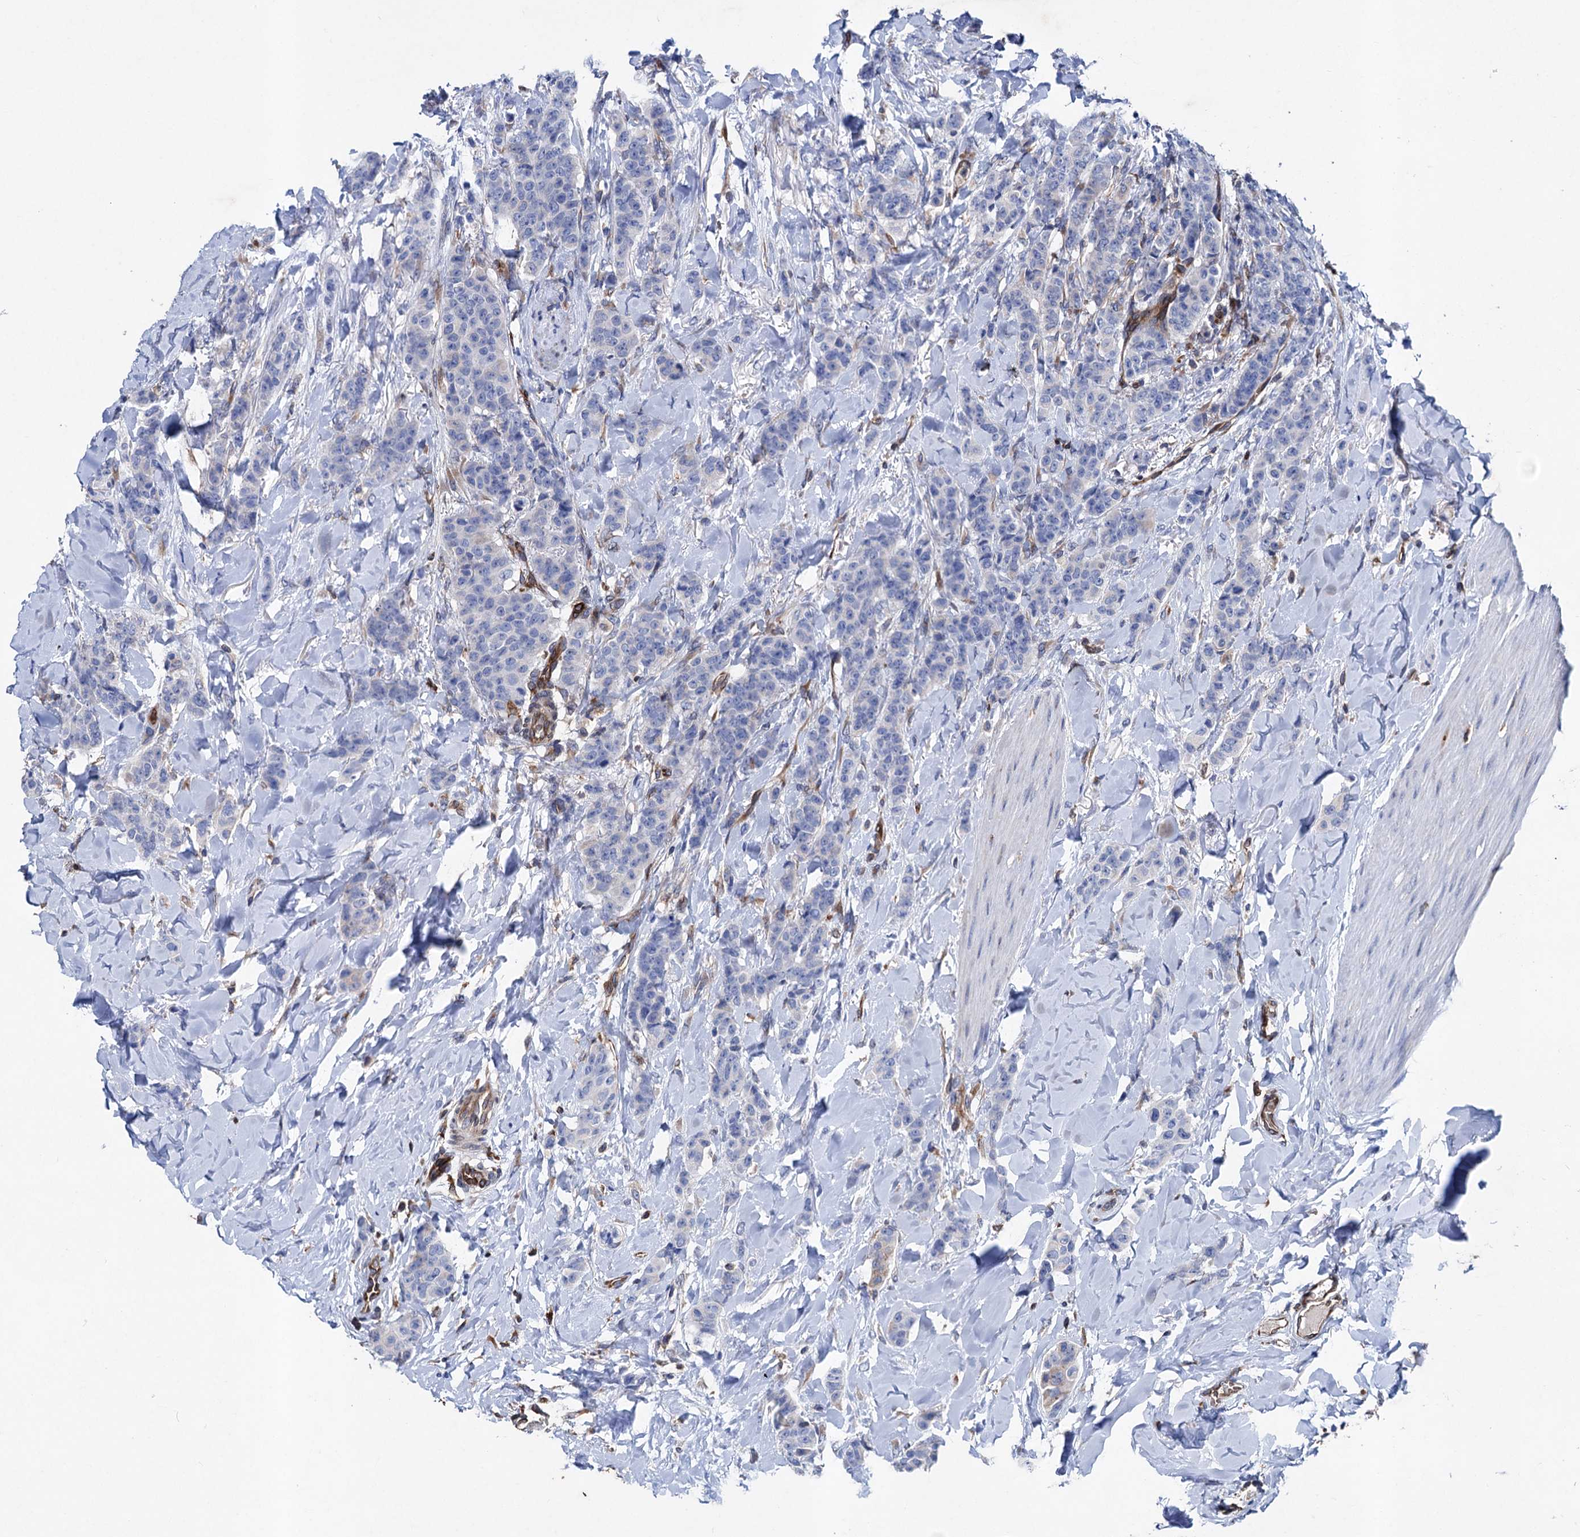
{"staining": {"intensity": "negative", "quantity": "none", "location": "none"}, "tissue": "breast cancer", "cell_type": "Tumor cells", "image_type": "cancer", "snomed": [{"axis": "morphology", "description": "Duct carcinoma"}, {"axis": "topography", "description": "Breast"}], "caption": "There is no significant positivity in tumor cells of breast infiltrating ductal carcinoma. (Brightfield microscopy of DAB (3,3'-diaminobenzidine) immunohistochemistry at high magnification).", "gene": "STING1", "patient": {"sex": "female", "age": 40}}